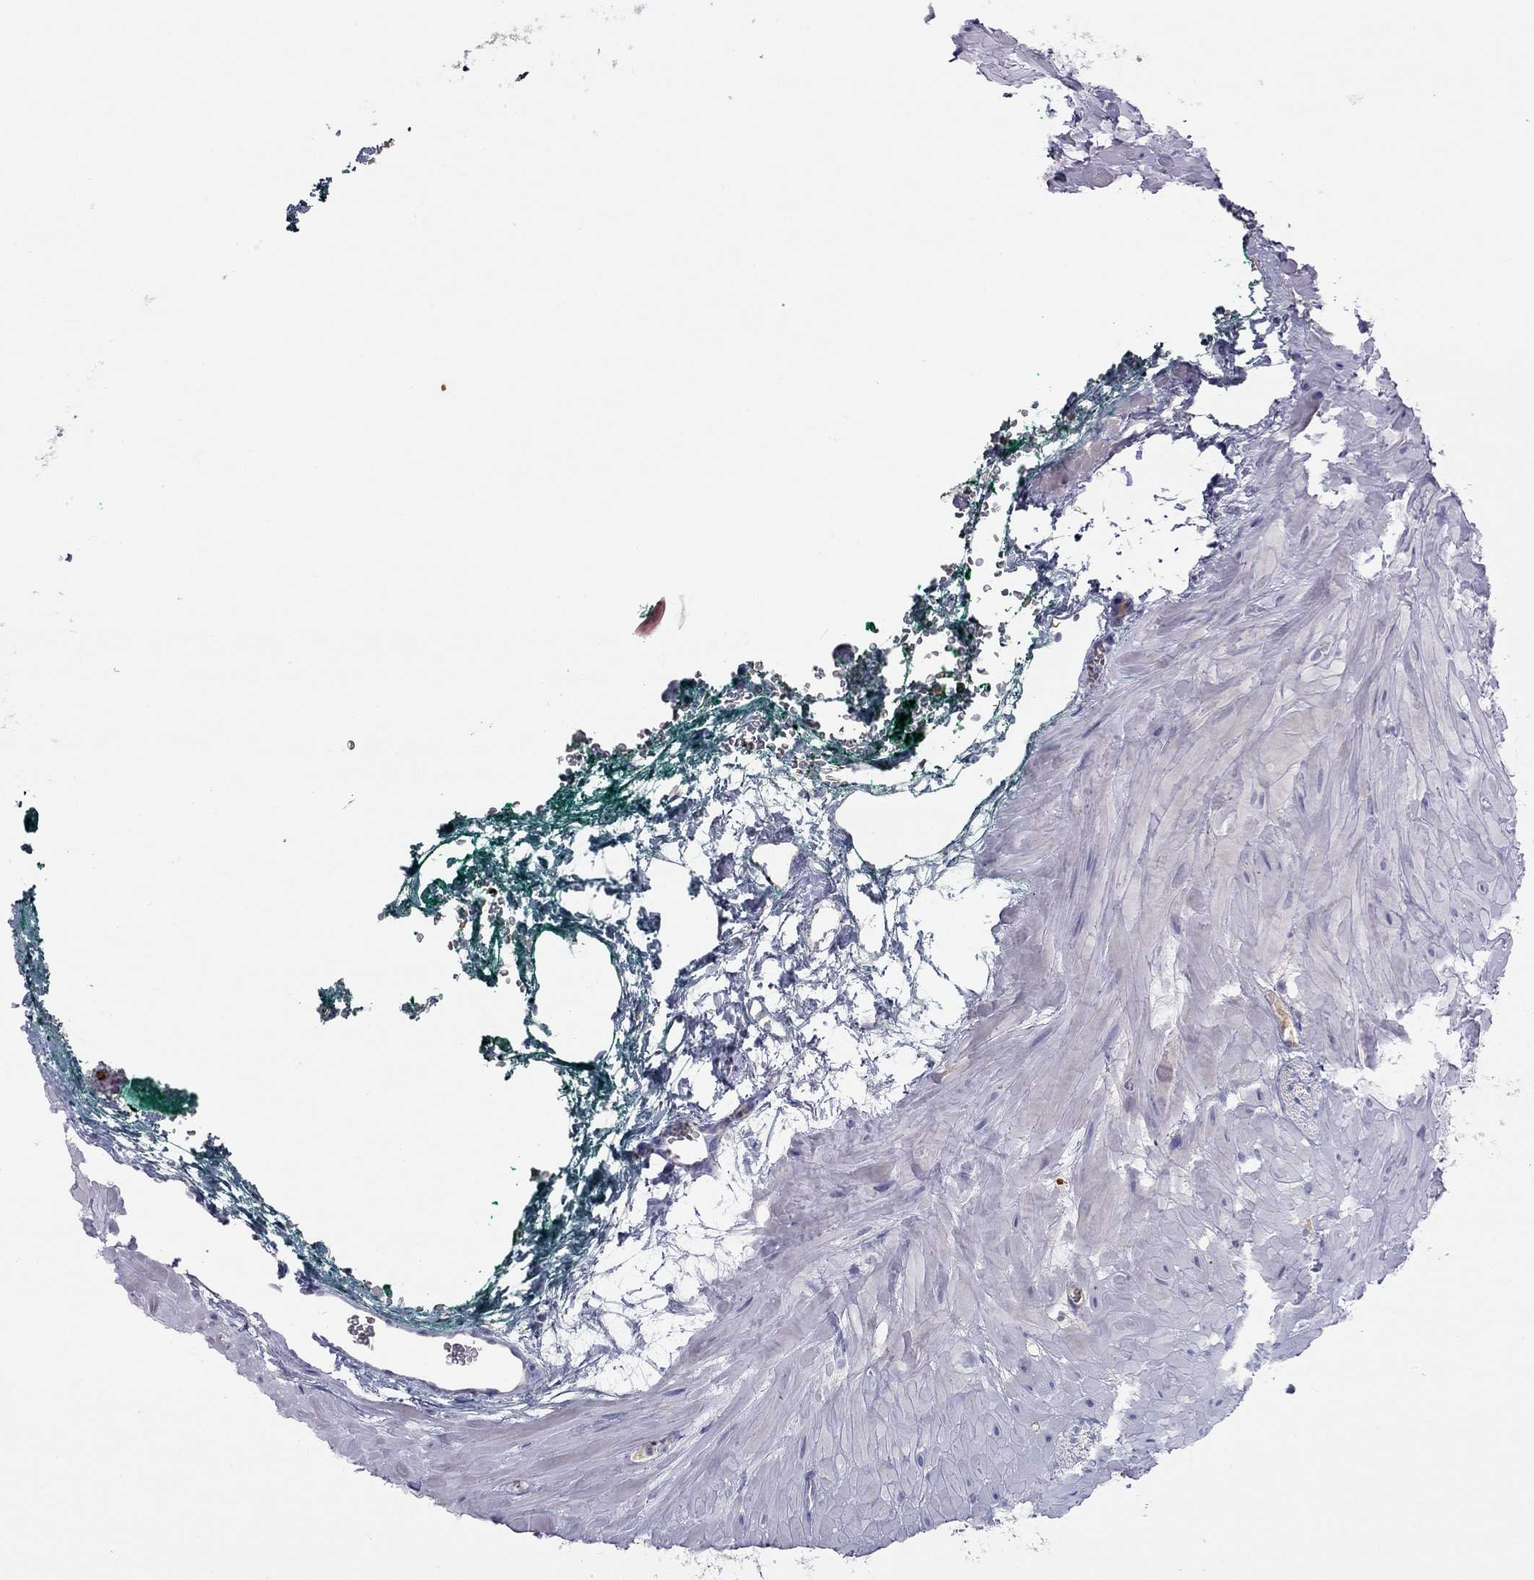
{"staining": {"intensity": "negative", "quantity": "none", "location": "none"}, "tissue": "seminal vesicle", "cell_type": "Glandular cells", "image_type": "normal", "snomed": [{"axis": "morphology", "description": "Normal tissue, NOS"}, {"axis": "topography", "description": "Seminal veicle"}], "caption": "DAB immunohistochemical staining of benign human seminal vesicle displays no significant expression in glandular cells.", "gene": "RHCE", "patient": {"sex": "male", "age": 57}}